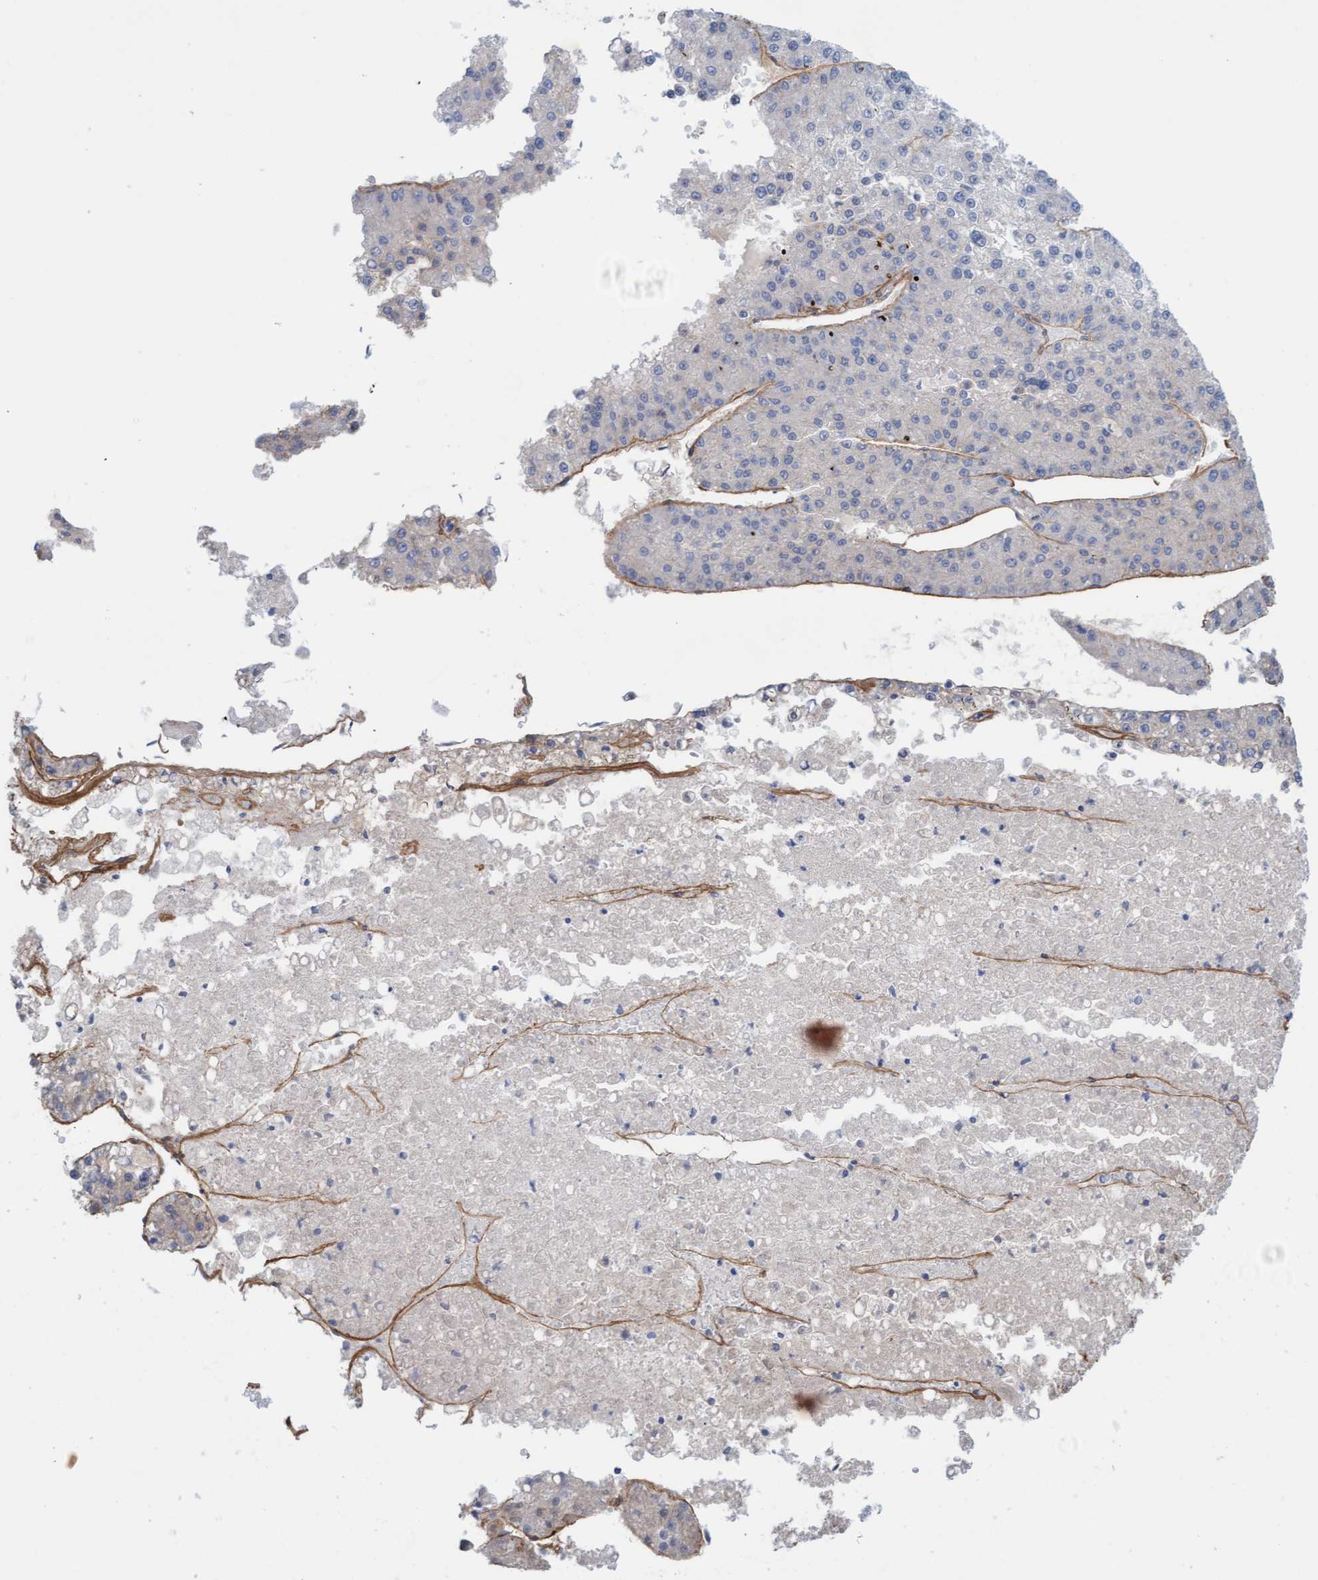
{"staining": {"intensity": "weak", "quantity": "<25%", "location": "cytoplasmic/membranous"}, "tissue": "liver cancer", "cell_type": "Tumor cells", "image_type": "cancer", "snomed": [{"axis": "morphology", "description": "Carcinoma, Hepatocellular, NOS"}, {"axis": "topography", "description": "Liver"}], "caption": "Protein analysis of liver hepatocellular carcinoma shows no significant staining in tumor cells. Nuclei are stained in blue.", "gene": "CDK5RAP3", "patient": {"sex": "female", "age": 73}}